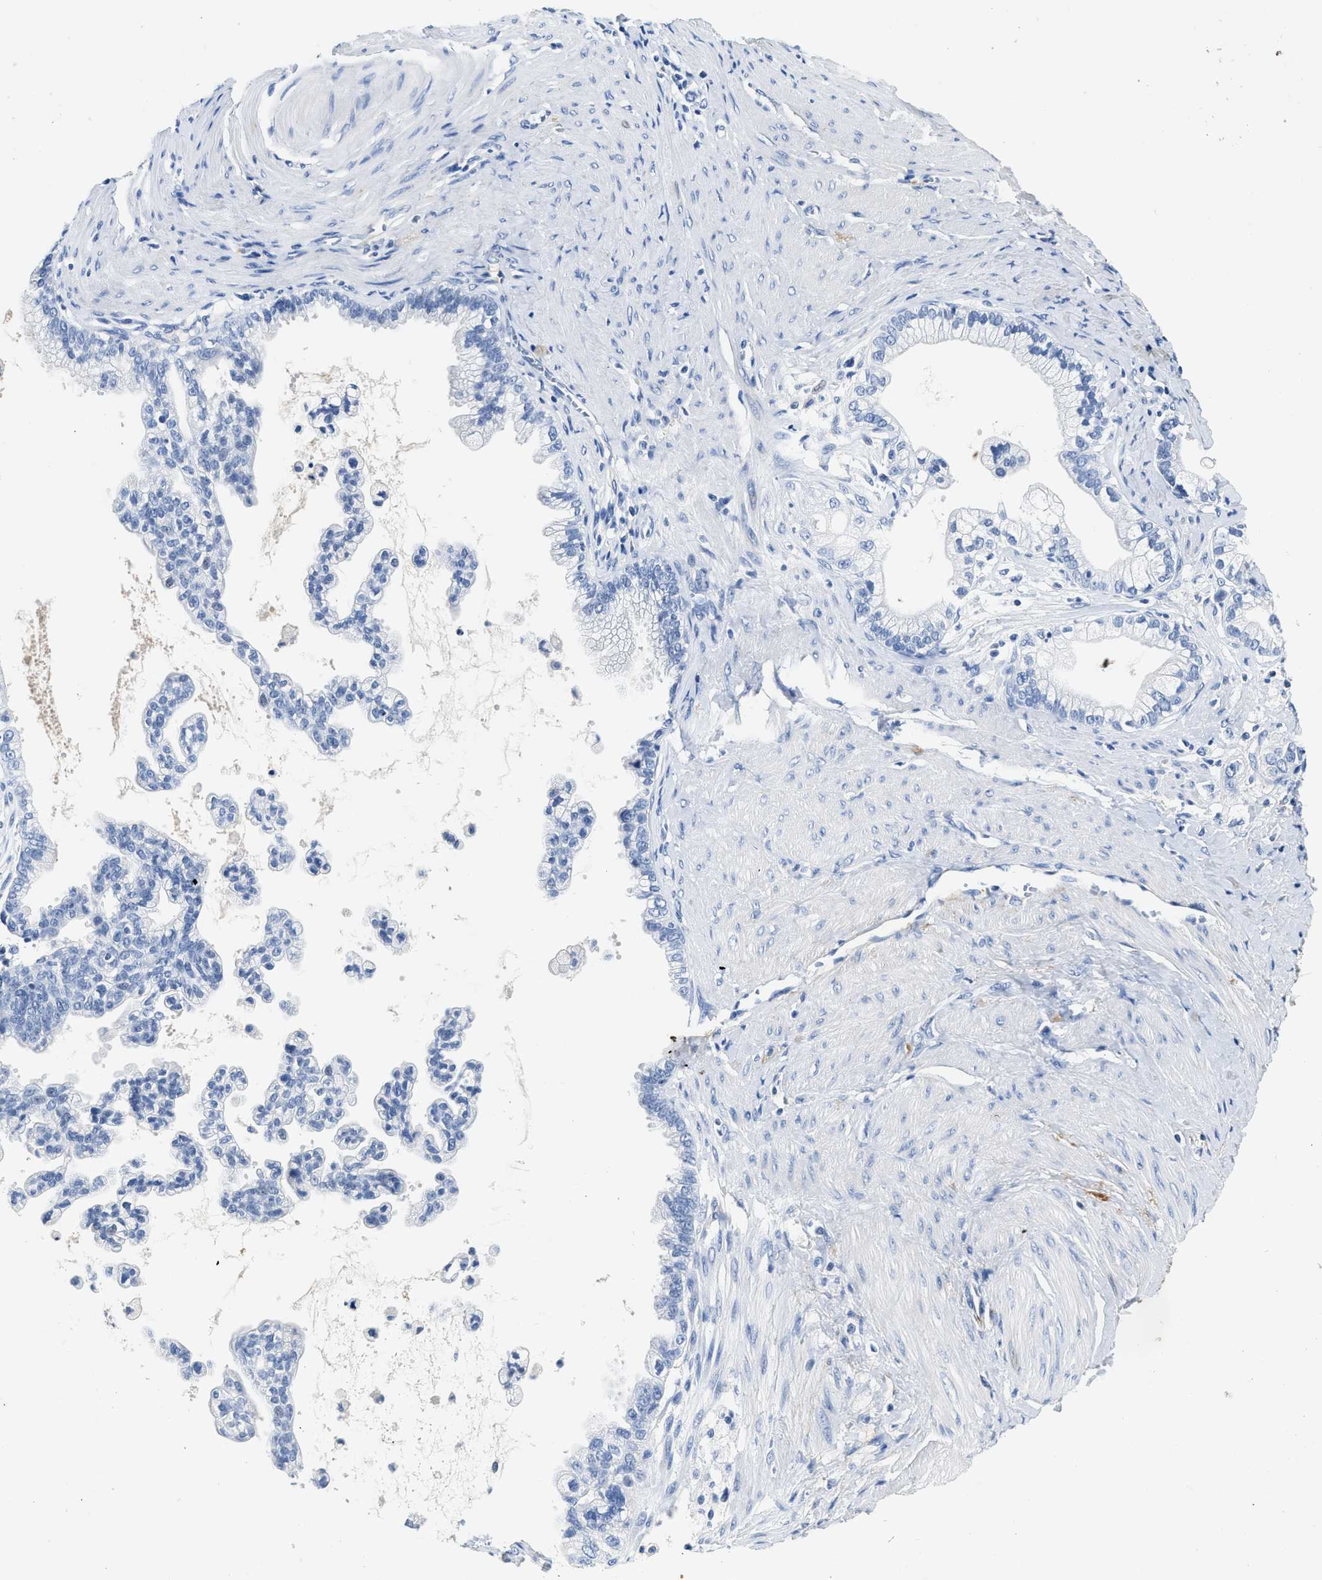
{"staining": {"intensity": "negative", "quantity": "none", "location": "none"}, "tissue": "pancreatic cancer", "cell_type": "Tumor cells", "image_type": "cancer", "snomed": [{"axis": "morphology", "description": "Adenocarcinoma, NOS"}, {"axis": "topography", "description": "Pancreas"}], "caption": "IHC of pancreatic cancer (adenocarcinoma) demonstrates no positivity in tumor cells. (DAB (3,3'-diaminobenzidine) immunohistochemistry visualized using brightfield microscopy, high magnification).", "gene": "FBLN2", "patient": {"sex": "male", "age": 69}}